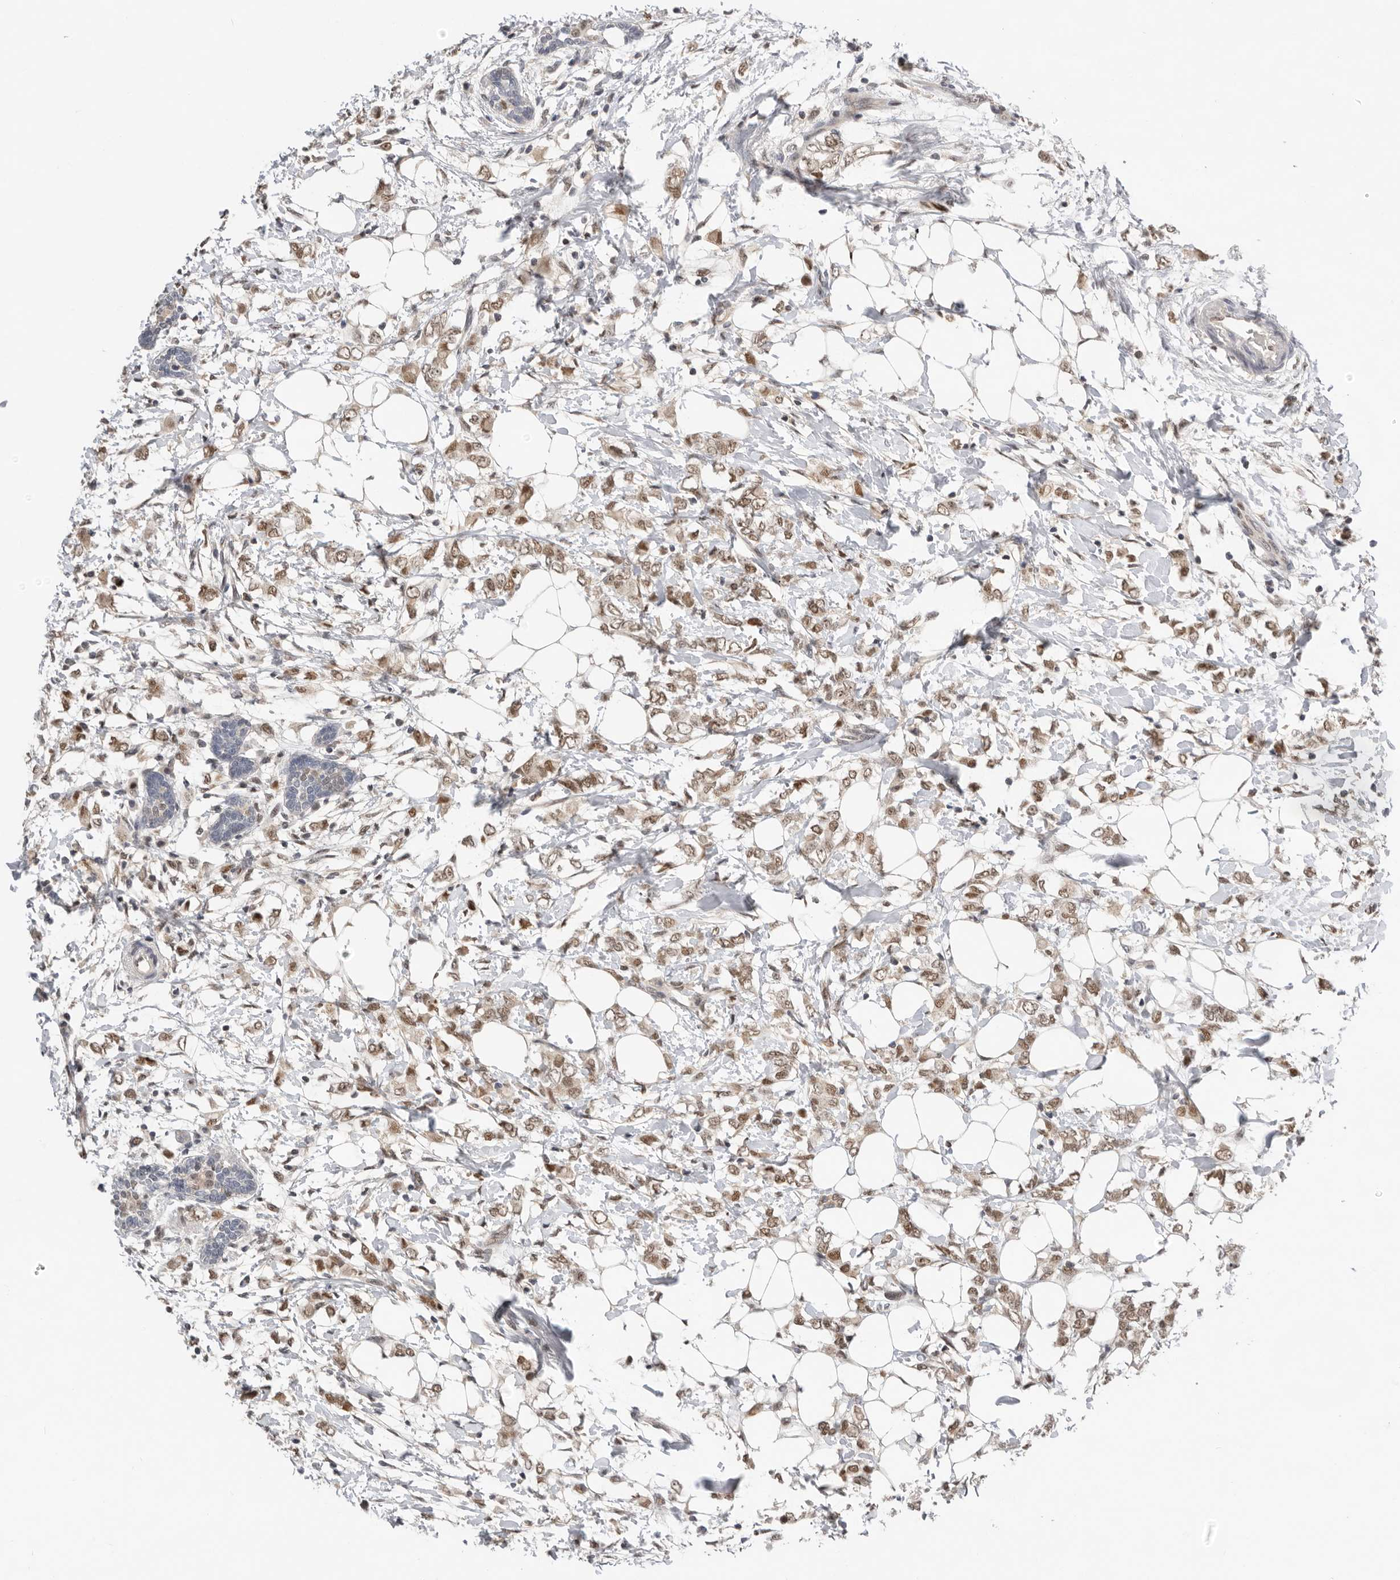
{"staining": {"intensity": "moderate", "quantity": ">75%", "location": "nuclear"}, "tissue": "breast cancer", "cell_type": "Tumor cells", "image_type": "cancer", "snomed": [{"axis": "morphology", "description": "Normal tissue, NOS"}, {"axis": "morphology", "description": "Lobular carcinoma"}, {"axis": "topography", "description": "Breast"}], "caption": "A photomicrograph of breast lobular carcinoma stained for a protein displays moderate nuclear brown staining in tumor cells.", "gene": "BRCA2", "patient": {"sex": "female", "age": 47}}